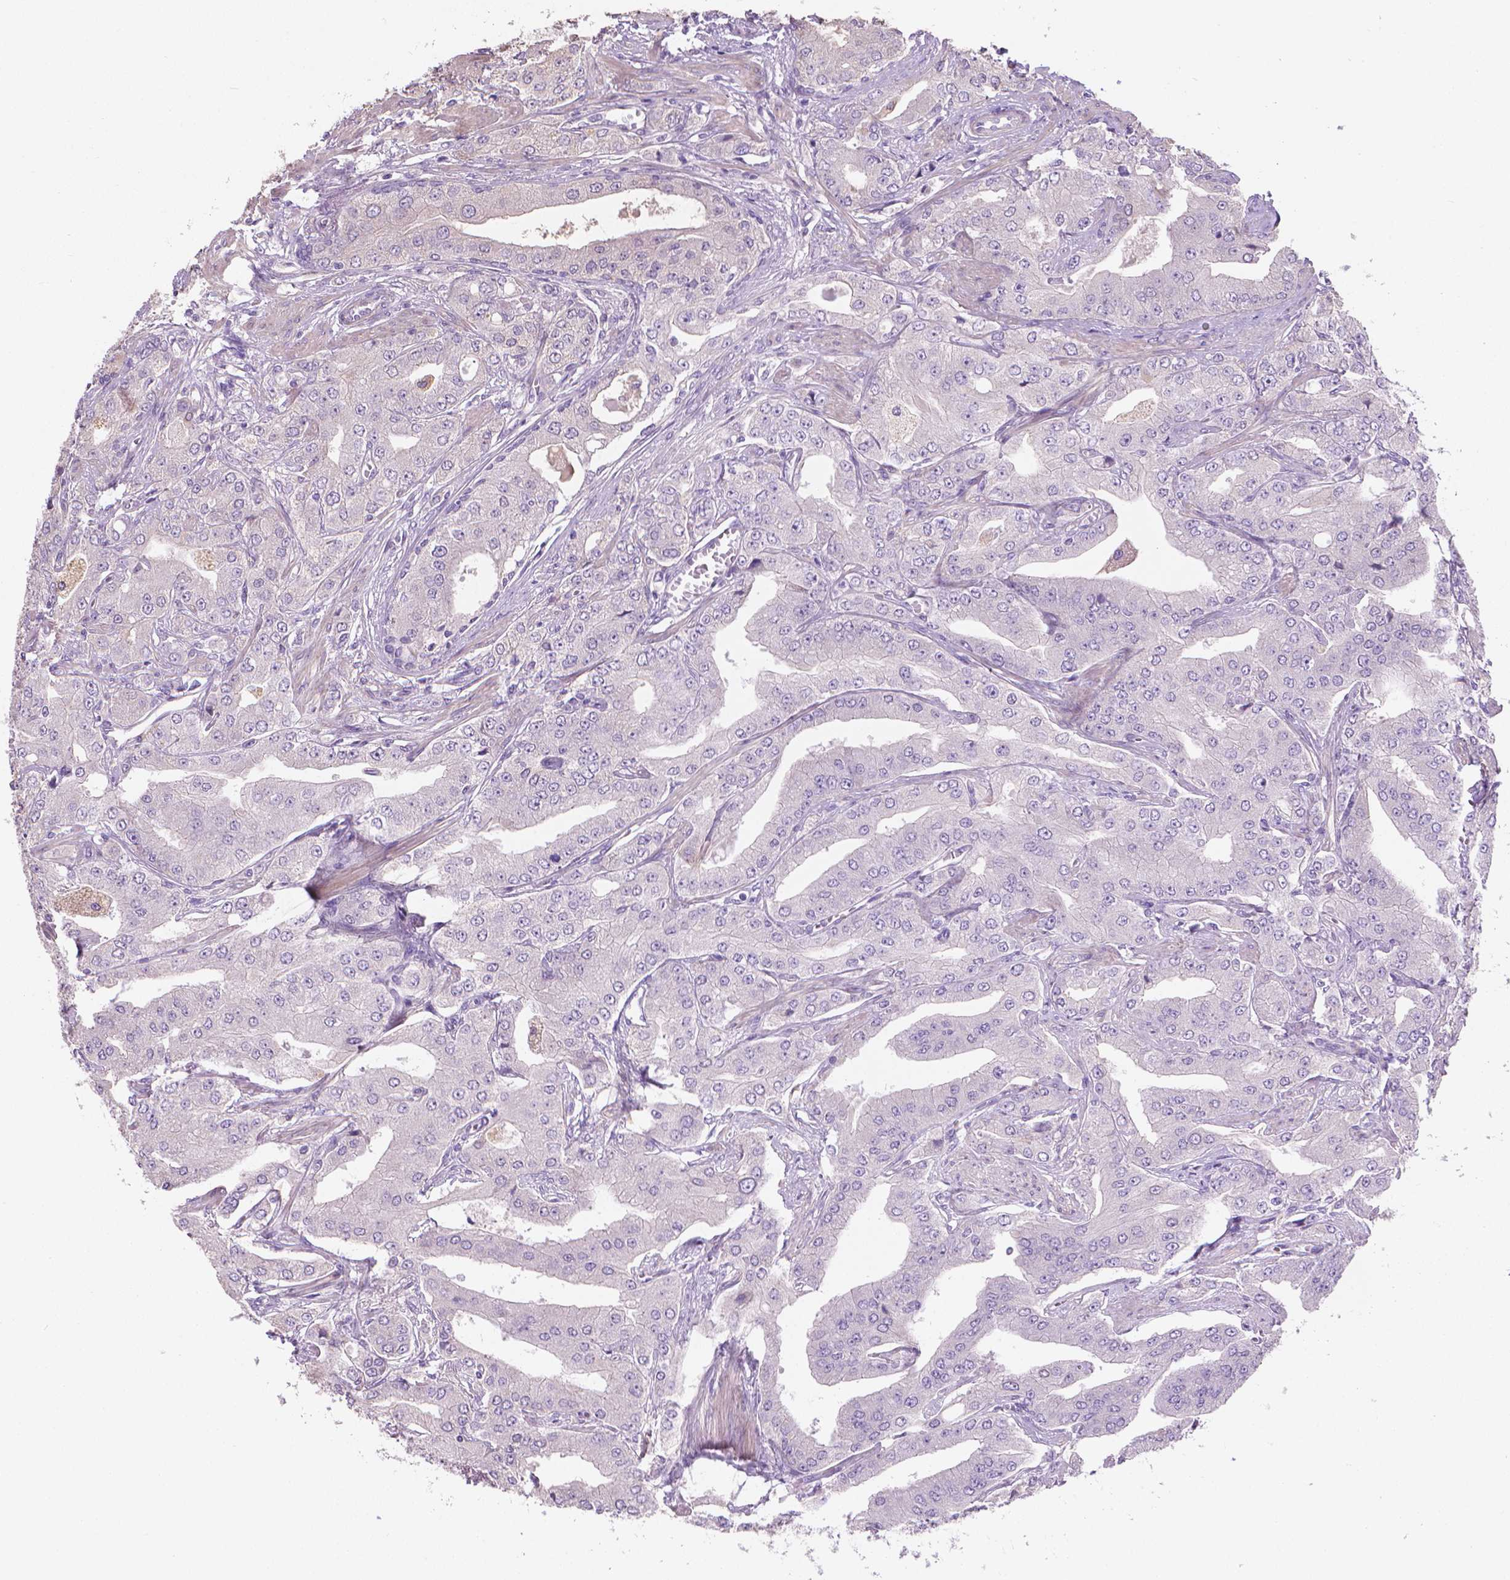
{"staining": {"intensity": "negative", "quantity": "none", "location": "none"}, "tissue": "prostate cancer", "cell_type": "Tumor cells", "image_type": "cancer", "snomed": [{"axis": "morphology", "description": "Adenocarcinoma, Low grade"}, {"axis": "topography", "description": "Prostate"}], "caption": "The histopathology image shows no staining of tumor cells in prostate adenocarcinoma (low-grade). (Stains: DAB immunohistochemistry with hematoxylin counter stain, Microscopy: brightfield microscopy at high magnification).", "gene": "GSDMA", "patient": {"sex": "male", "age": 60}}